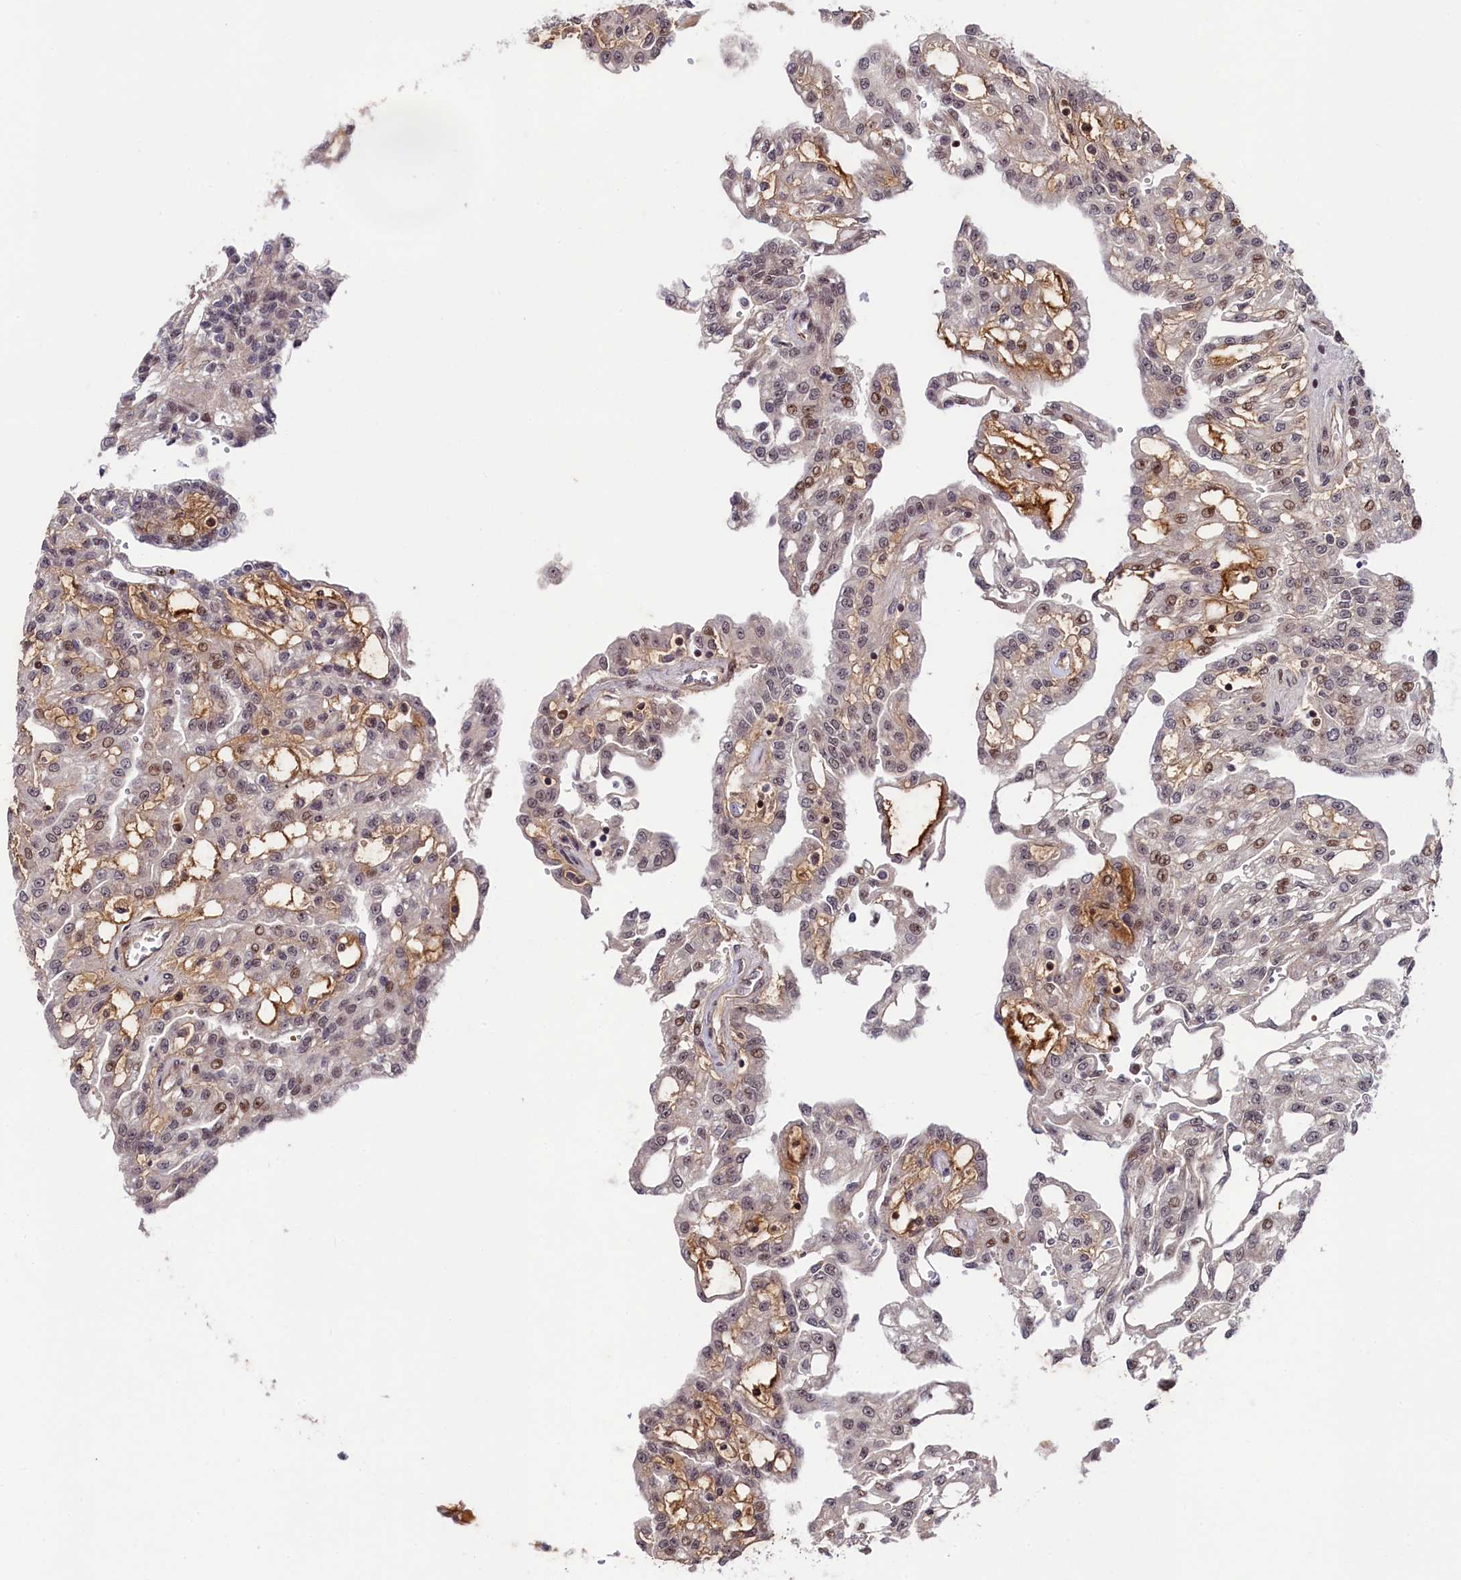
{"staining": {"intensity": "weak", "quantity": ">75%", "location": "nuclear"}, "tissue": "renal cancer", "cell_type": "Tumor cells", "image_type": "cancer", "snomed": [{"axis": "morphology", "description": "Adenocarcinoma, NOS"}, {"axis": "topography", "description": "Kidney"}], "caption": "Renal cancer (adenocarcinoma) was stained to show a protein in brown. There is low levels of weak nuclear positivity in approximately >75% of tumor cells.", "gene": "LEO1", "patient": {"sex": "male", "age": 63}}